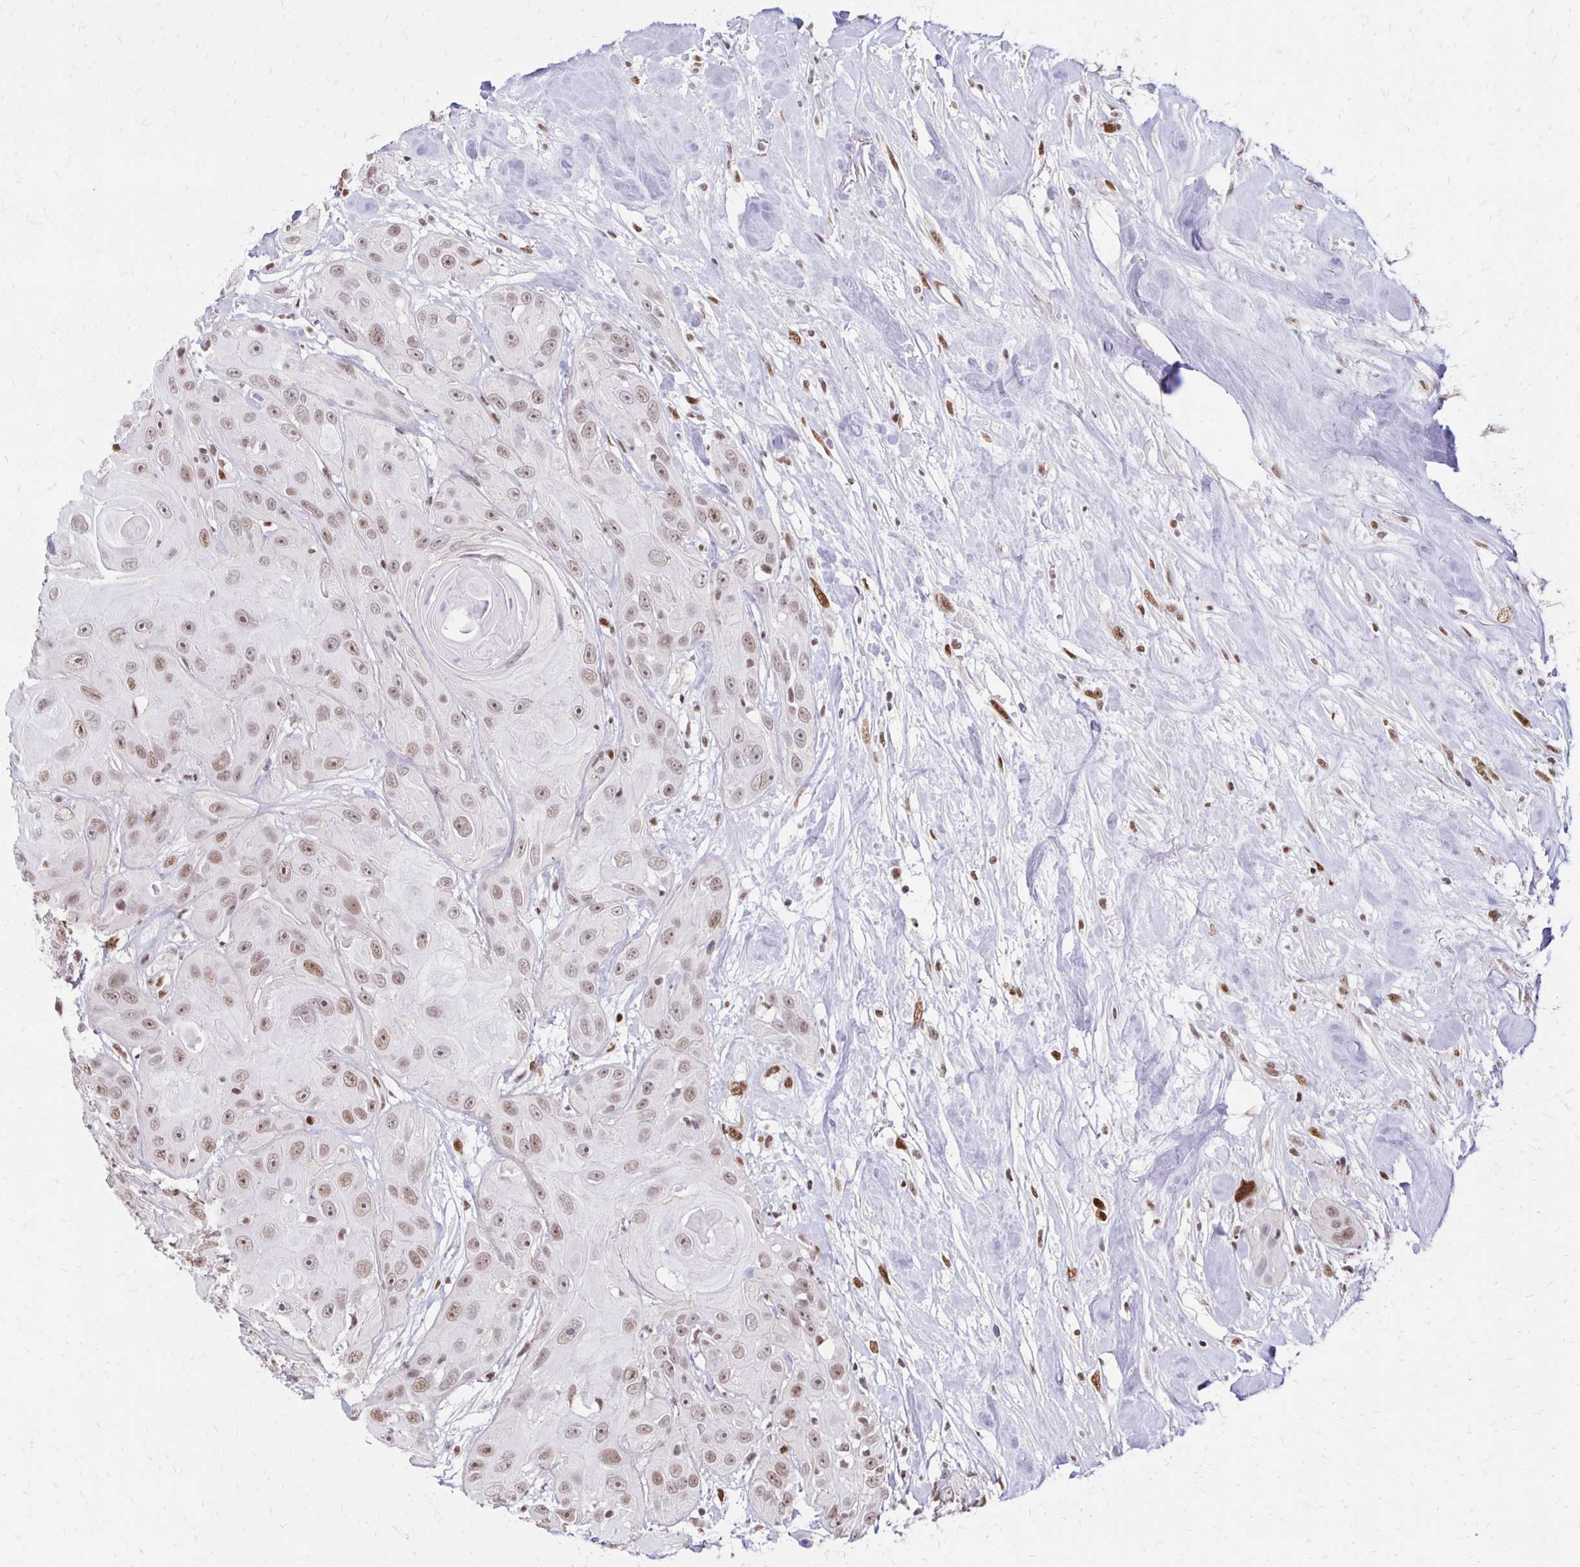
{"staining": {"intensity": "weak", "quantity": ">75%", "location": "nuclear"}, "tissue": "head and neck cancer", "cell_type": "Tumor cells", "image_type": "cancer", "snomed": [{"axis": "morphology", "description": "Squamous cell carcinoma, NOS"}, {"axis": "topography", "description": "Oral tissue"}, {"axis": "topography", "description": "Head-Neck"}], "caption": "Immunohistochemical staining of human squamous cell carcinoma (head and neck) exhibits low levels of weak nuclear positivity in approximately >75% of tumor cells.", "gene": "DDB2", "patient": {"sex": "male", "age": 77}}